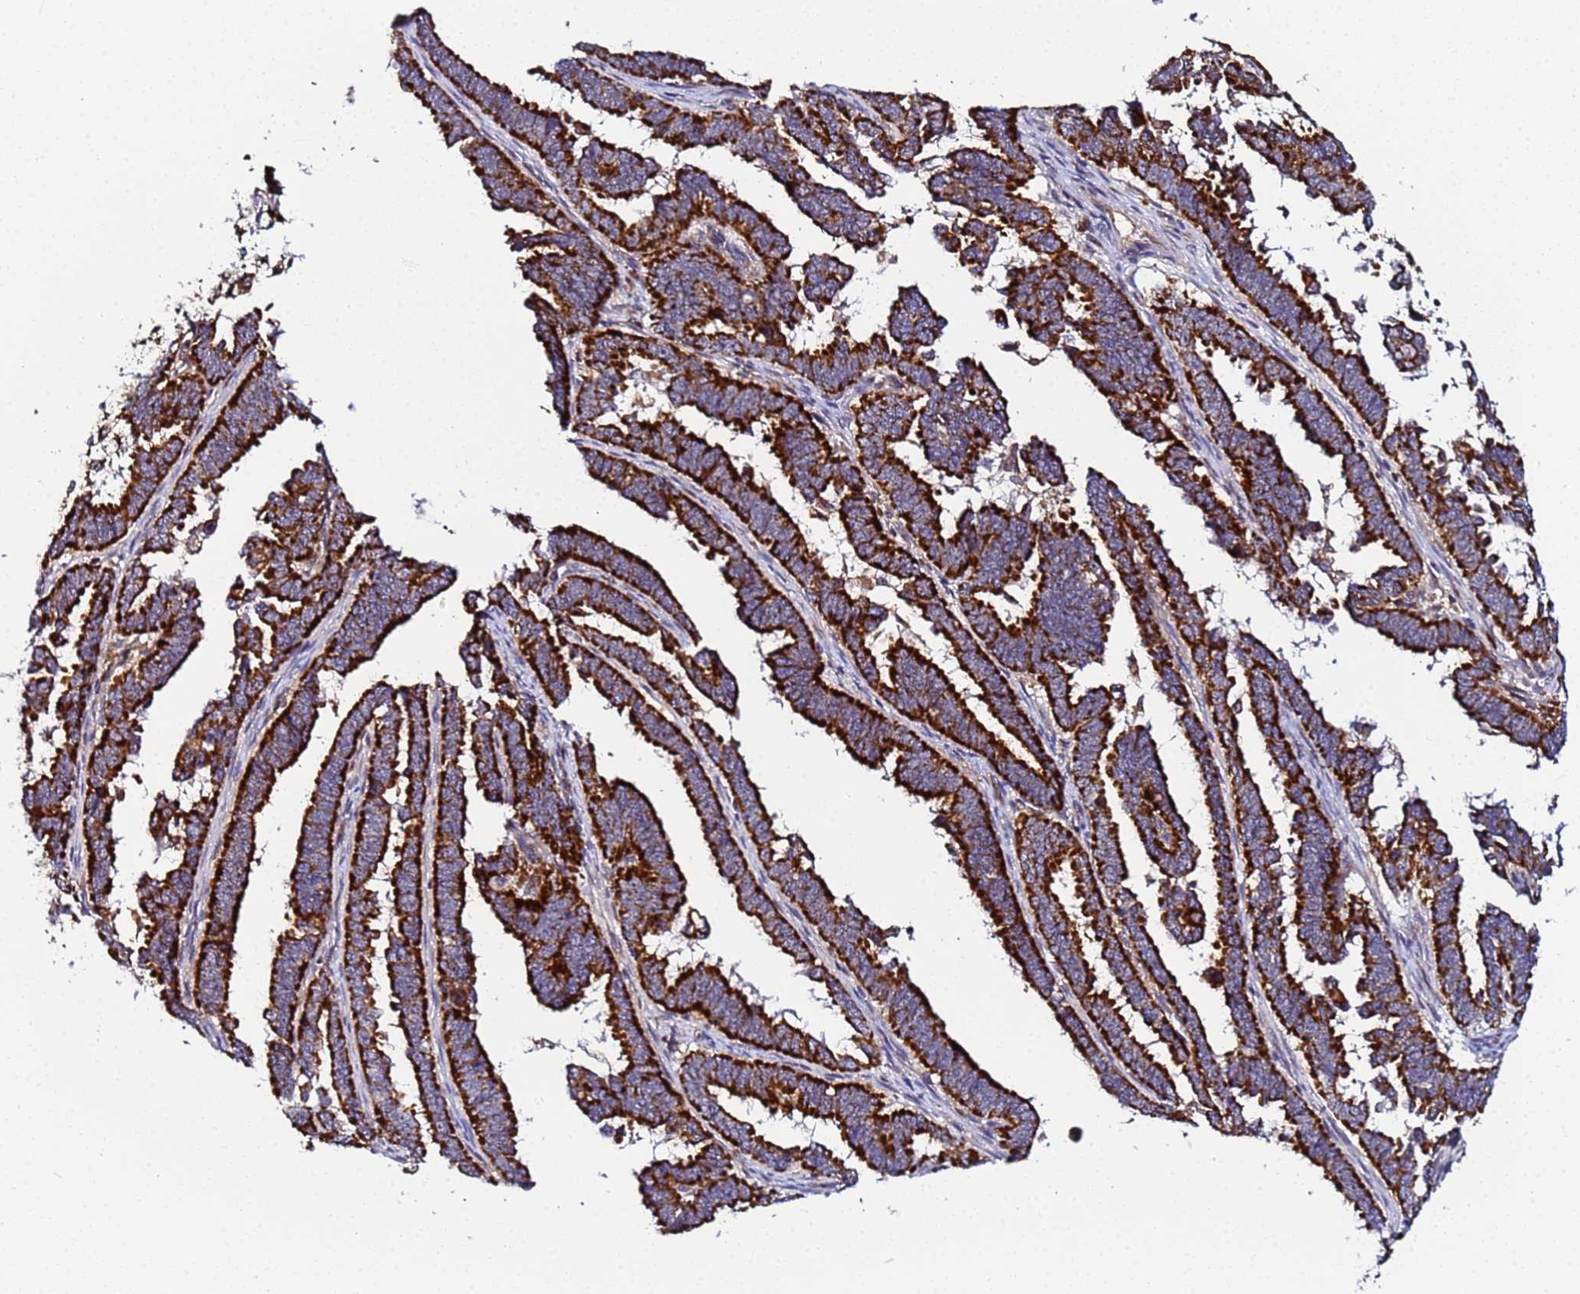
{"staining": {"intensity": "strong", "quantity": ">75%", "location": "cytoplasmic/membranous"}, "tissue": "endometrial cancer", "cell_type": "Tumor cells", "image_type": "cancer", "snomed": [{"axis": "morphology", "description": "Adenocarcinoma, NOS"}, {"axis": "topography", "description": "Endometrium"}], "caption": "Immunohistochemistry (IHC) staining of endometrial cancer, which reveals high levels of strong cytoplasmic/membranous staining in approximately >75% of tumor cells indicating strong cytoplasmic/membranous protein staining. The staining was performed using DAB (3,3'-diaminobenzidine) (brown) for protein detection and nuclei were counterstained in hematoxylin (blue).", "gene": "CCDC127", "patient": {"sex": "female", "age": 75}}